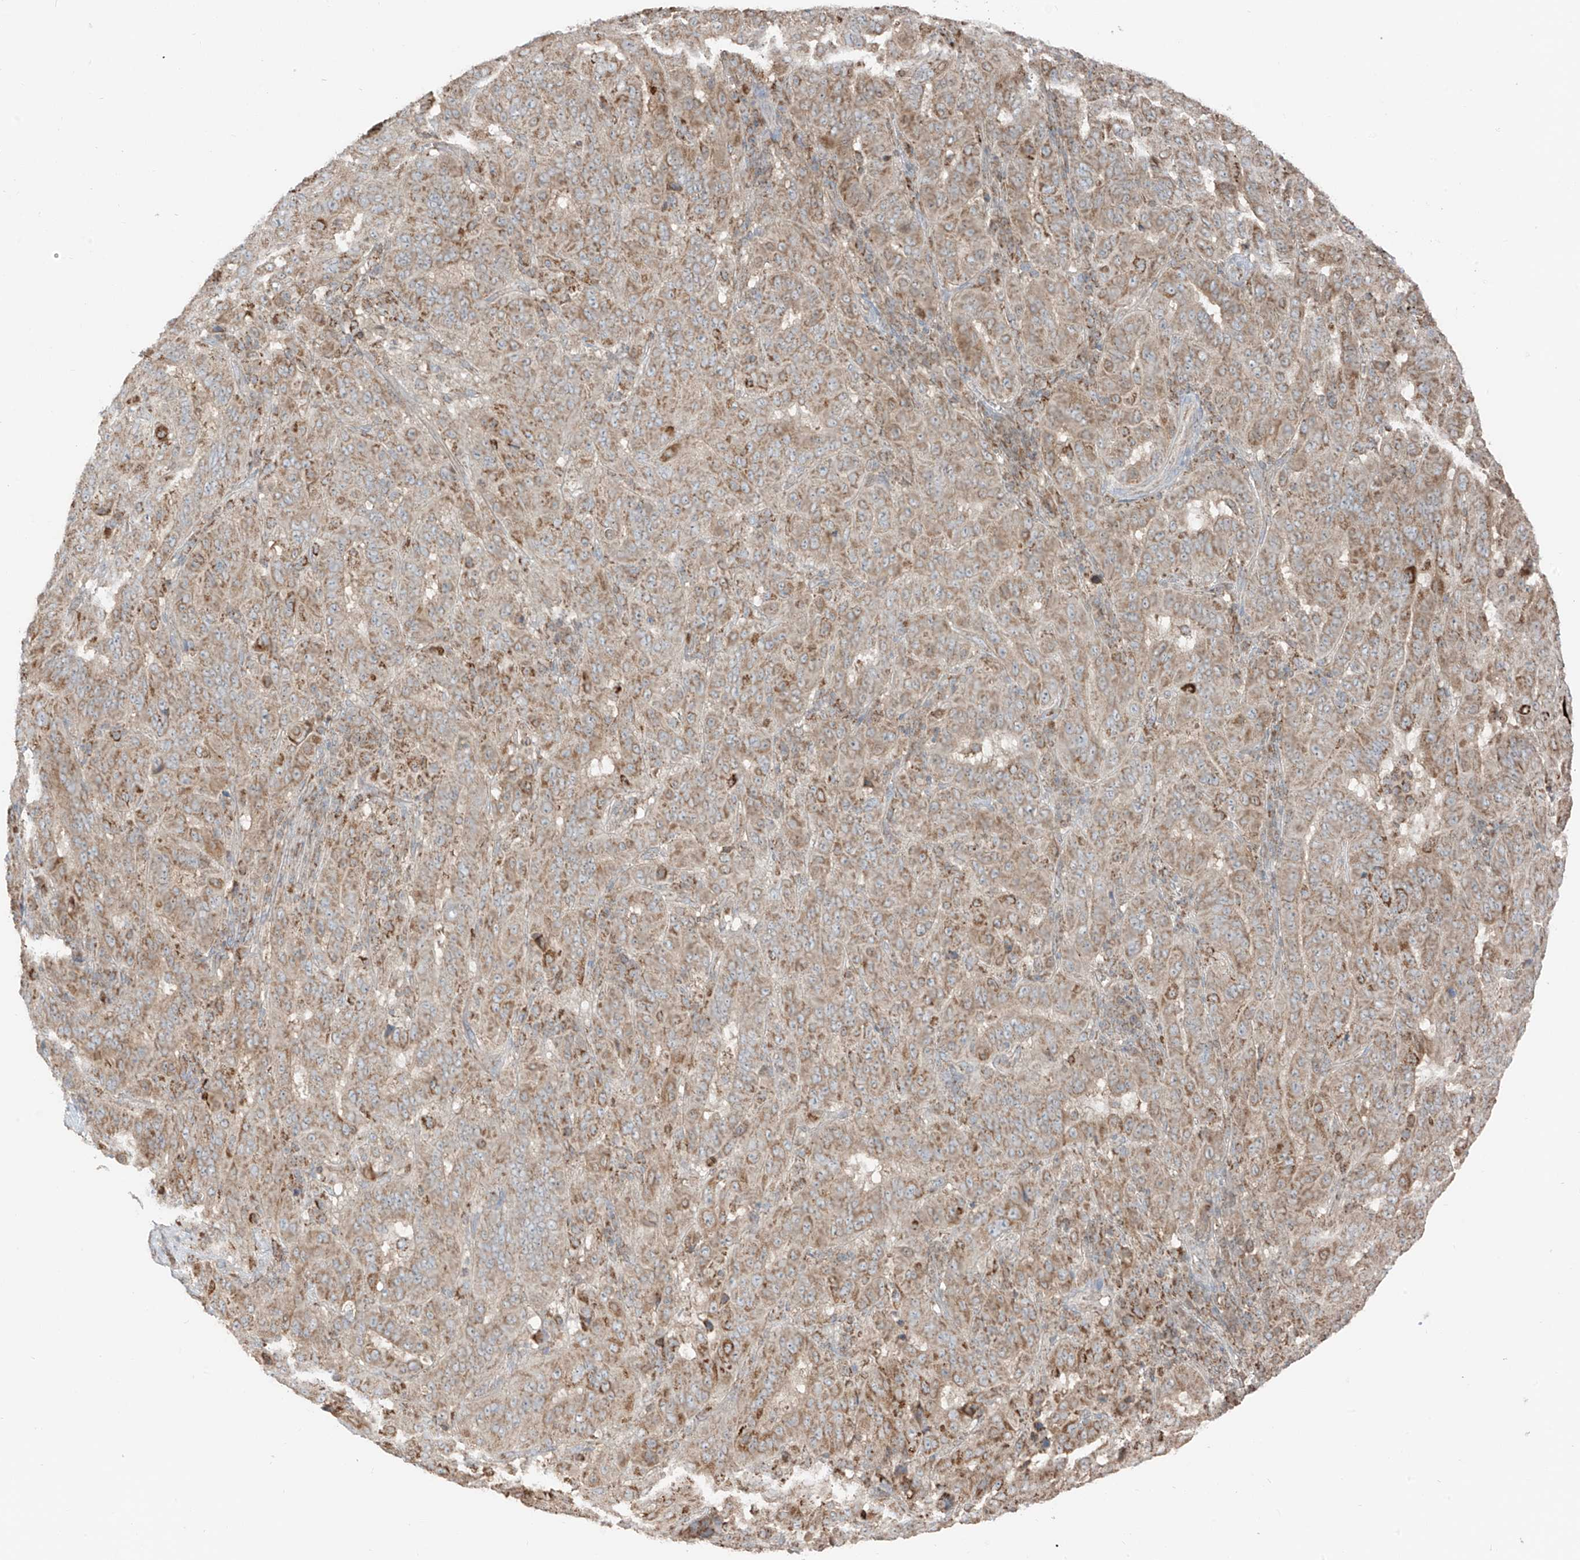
{"staining": {"intensity": "moderate", "quantity": ">75%", "location": "cytoplasmic/membranous"}, "tissue": "pancreatic cancer", "cell_type": "Tumor cells", "image_type": "cancer", "snomed": [{"axis": "morphology", "description": "Adenocarcinoma, NOS"}, {"axis": "topography", "description": "Pancreas"}], "caption": "Pancreatic adenocarcinoma stained with DAB immunohistochemistry (IHC) shows medium levels of moderate cytoplasmic/membranous staining in approximately >75% of tumor cells.", "gene": "ETHE1", "patient": {"sex": "male", "age": 63}}